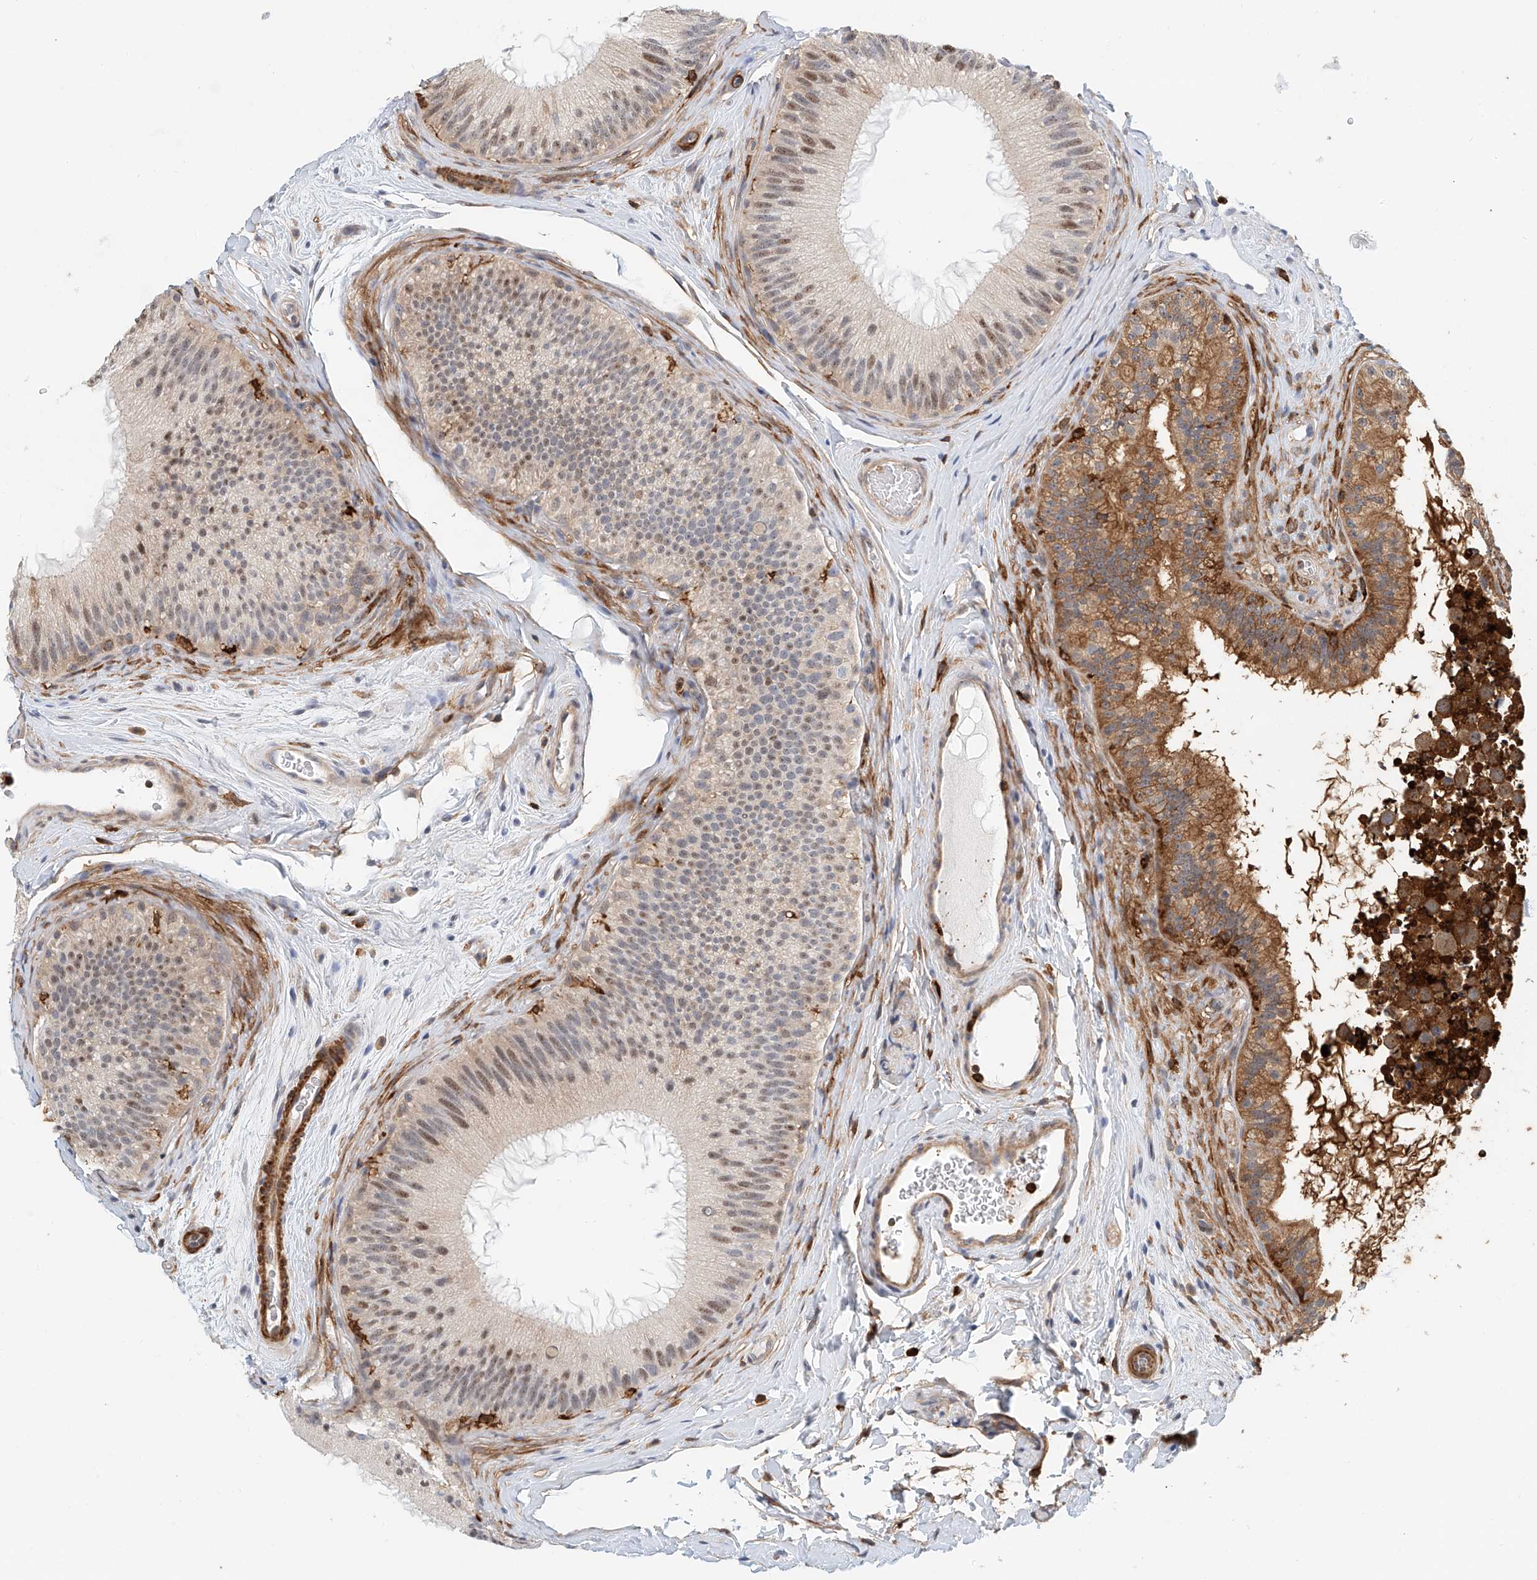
{"staining": {"intensity": "moderate", "quantity": "25%-75%", "location": "cytoplasmic/membranous,nuclear"}, "tissue": "epididymis", "cell_type": "Glandular cells", "image_type": "normal", "snomed": [{"axis": "morphology", "description": "Normal tissue, NOS"}, {"axis": "topography", "description": "Epididymis"}], "caption": "Epididymis stained with DAB (3,3'-diaminobenzidine) immunohistochemistry (IHC) demonstrates medium levels of moderate cytoplasmic/membranous,nuclear expression in about 25%-75% of glandular cells.", "gene": "MICAL1", "patient": {"sex": "male", "age": 45}}